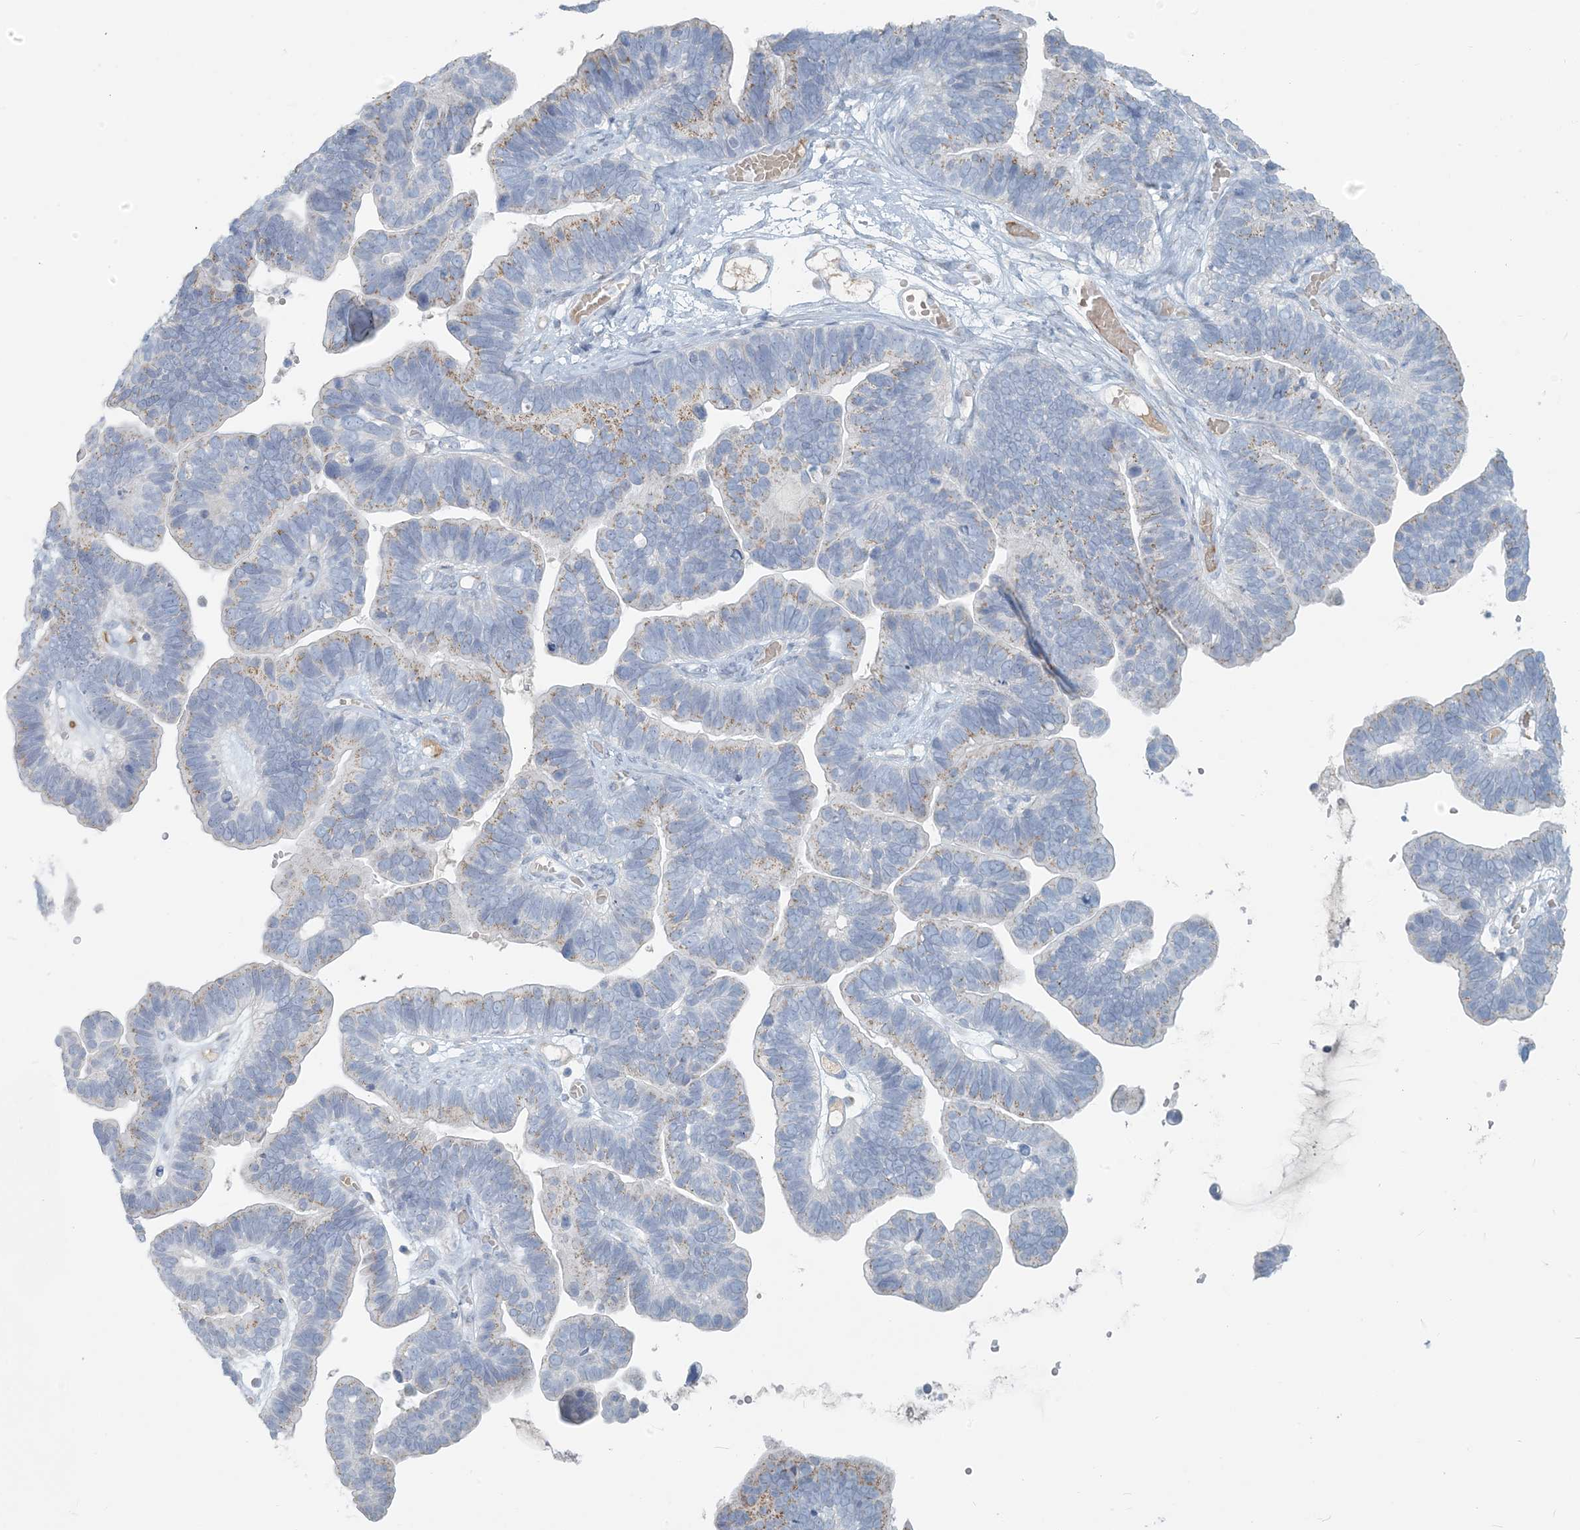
{"staining": {"intensity": "weak", "quantity": "<25%", "location": "cytoplasmic/membranous"}, "tissue": "ovarian cancer", "cell_type": "Tumor cells", "image_type": "cancer", "snomed": [{"axis": "morphology", "description": "Cystadenocarcinoma, serous, NOS"}, {"axis": "topography", "description": "Ovary"}], "caption": "This is an IHC photomicrograph of human serous cystadenocarcinoma (ovarian). There is no positivity in tumor cells.", "gene": "SCML1", "patient": {"sex": "female", "age": 56}}